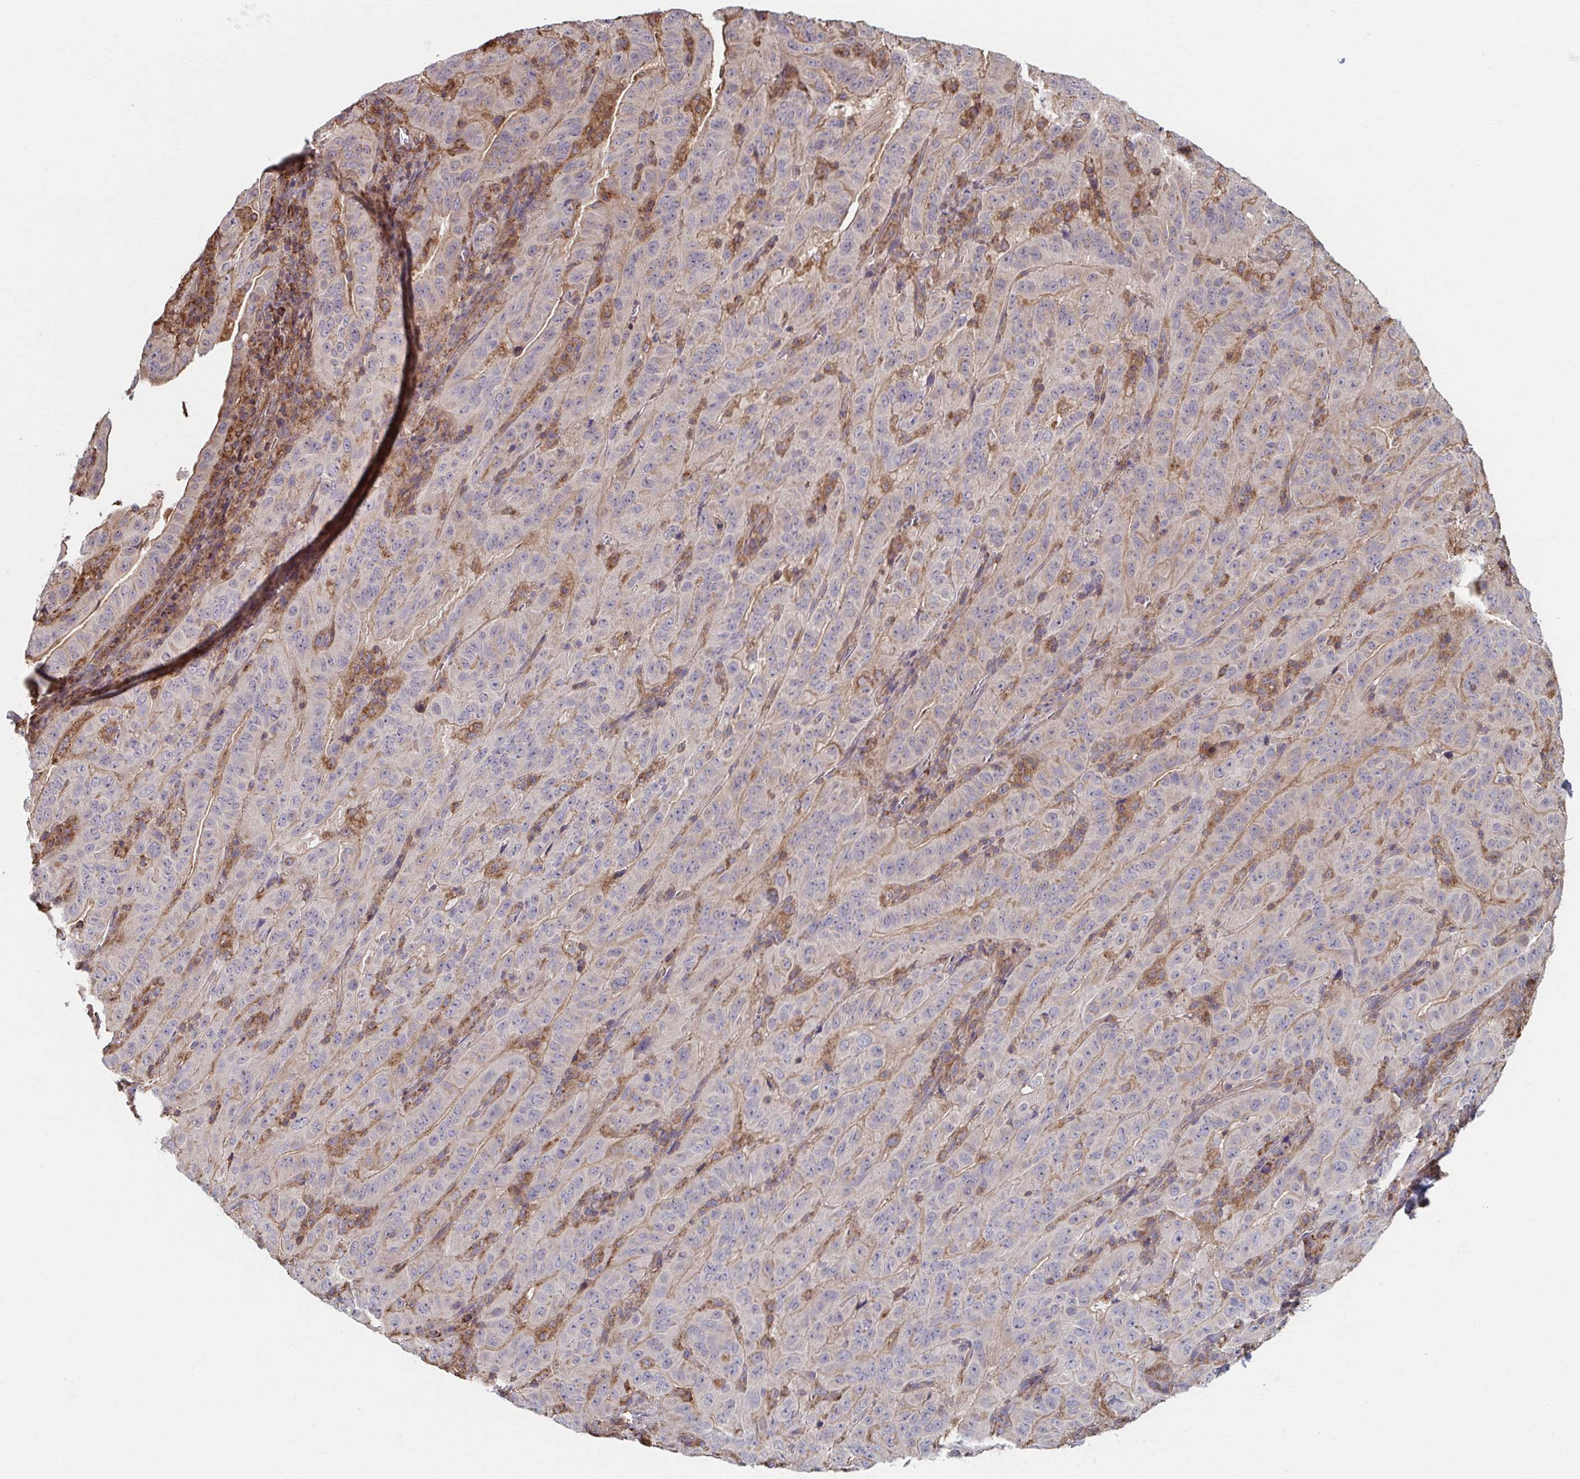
{"staining": {"intensity": "negative", "quantity": "none", "location": "none"}, "tissue": "pancreatic cancer", "cell_type": "Tumor cells", "image_type": "cancer", "snomed": [{"axis": "morphology", "description": "Adenocarcinoma, NOS"}, {"axis": "topography", "description": "Pancreas"}], "caption": "Tumor cells show no significant protein expression in pancreatic cancer (adenocarcinoma). (Brightfield microscopy of DAB (3,3'-diaminobenzidine) IHC at high magnification).", "gene": "KLHL34", "patient": {"sex": "male", "age": 63}}